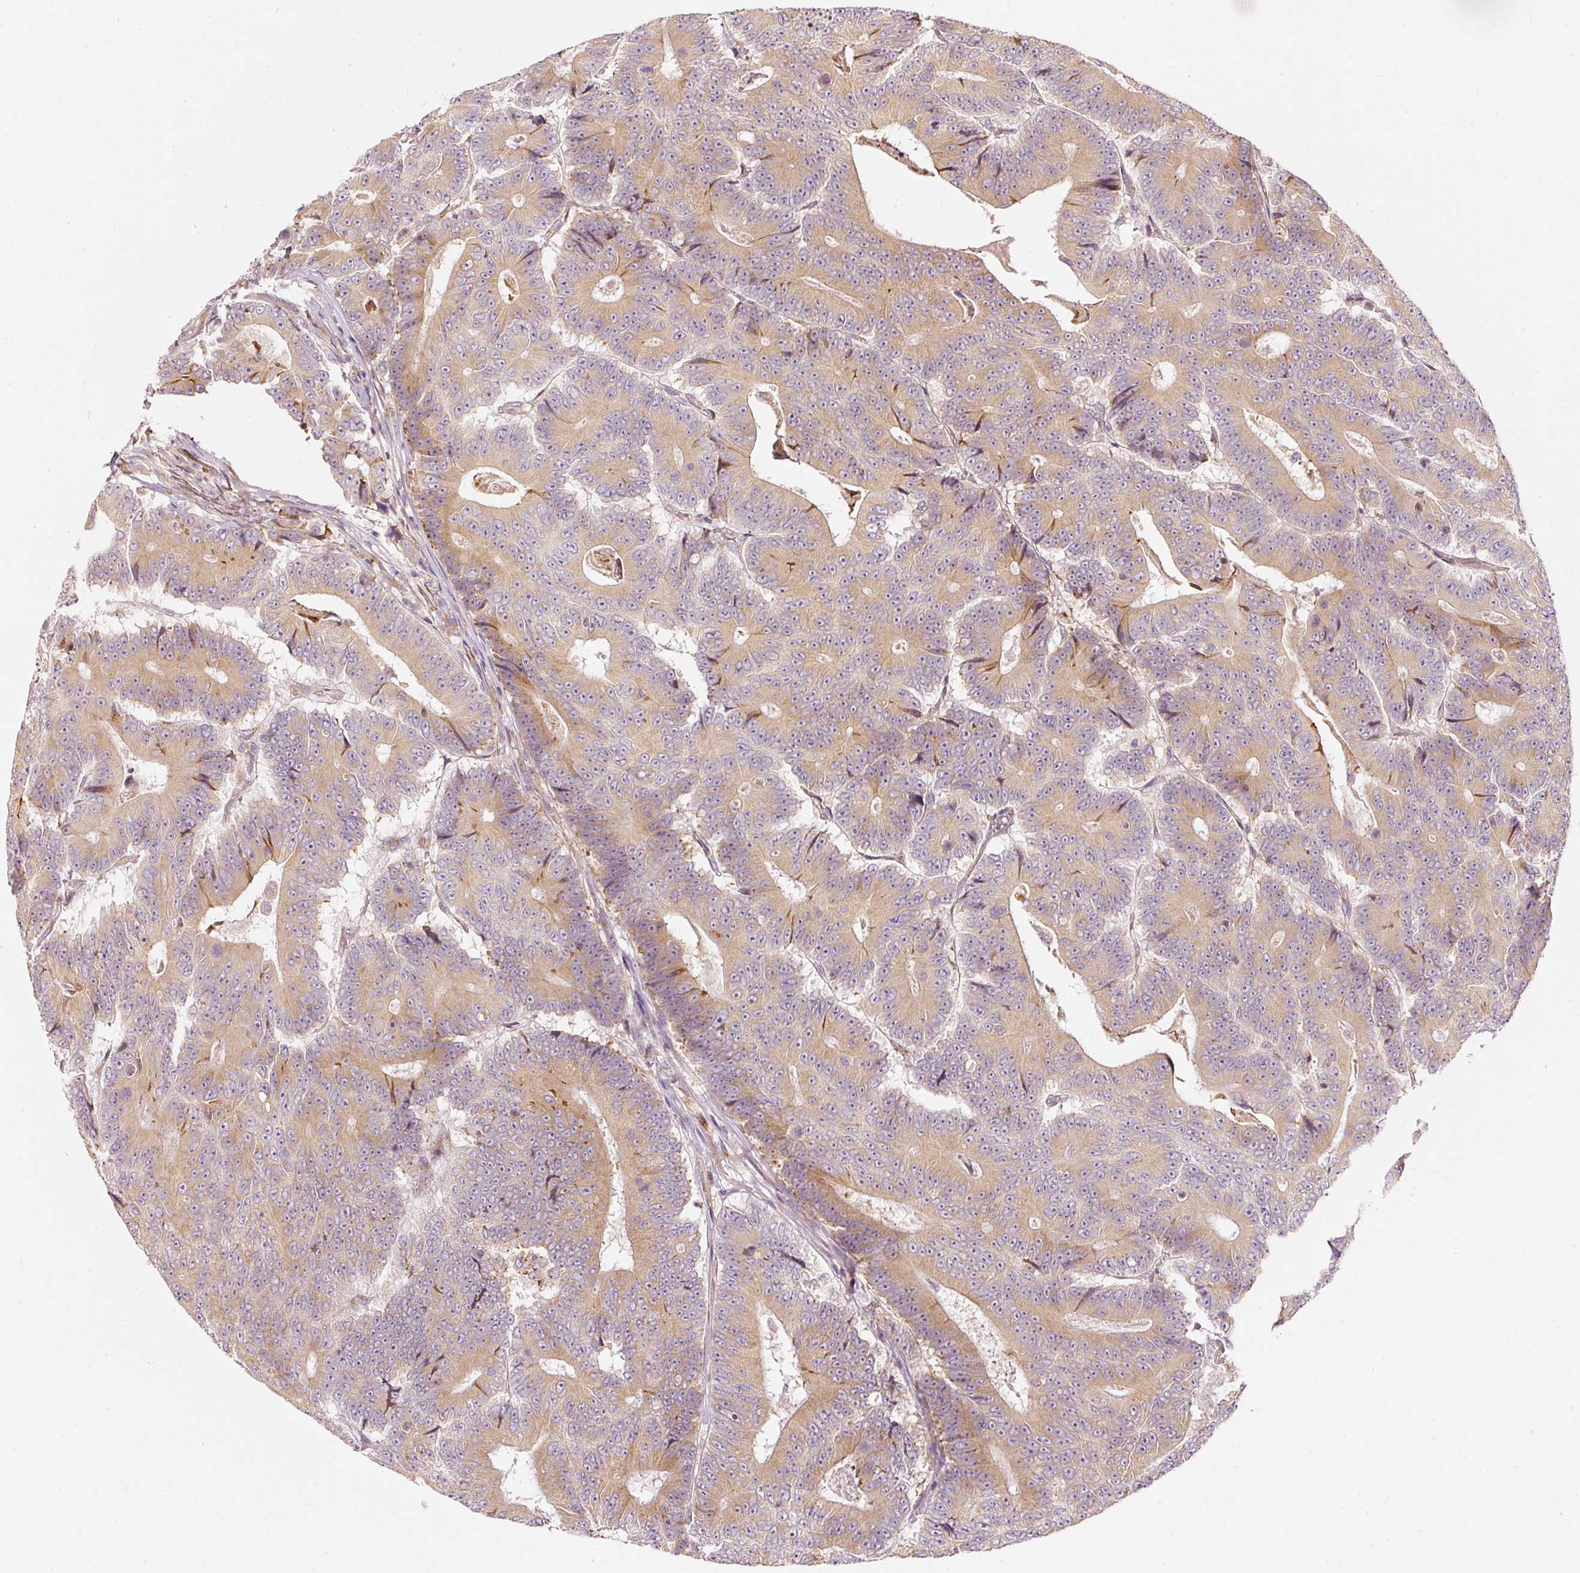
{"staining": {"intensity": "moderate", "quantity": ">75%", "location": "cytoplasmic/membranous"}, "tissue": "colorectal cancer", "cell_type": "Tumor cells", "image_type": "cancer", "snomed": [{"axis": "morphology", "description": "Adenocarcinoma, NOS"}, {"axis": "topography", "description": "Colon"}], "caption": "Colorectal adenocarcinoma stained for a protein (brown) demonstrates moderate cytoplasmic/membranous positive positivity in about >75% of tumor cells.", "gene": "SNAPC5", "patient": {"sex": "male", "age": 83}}